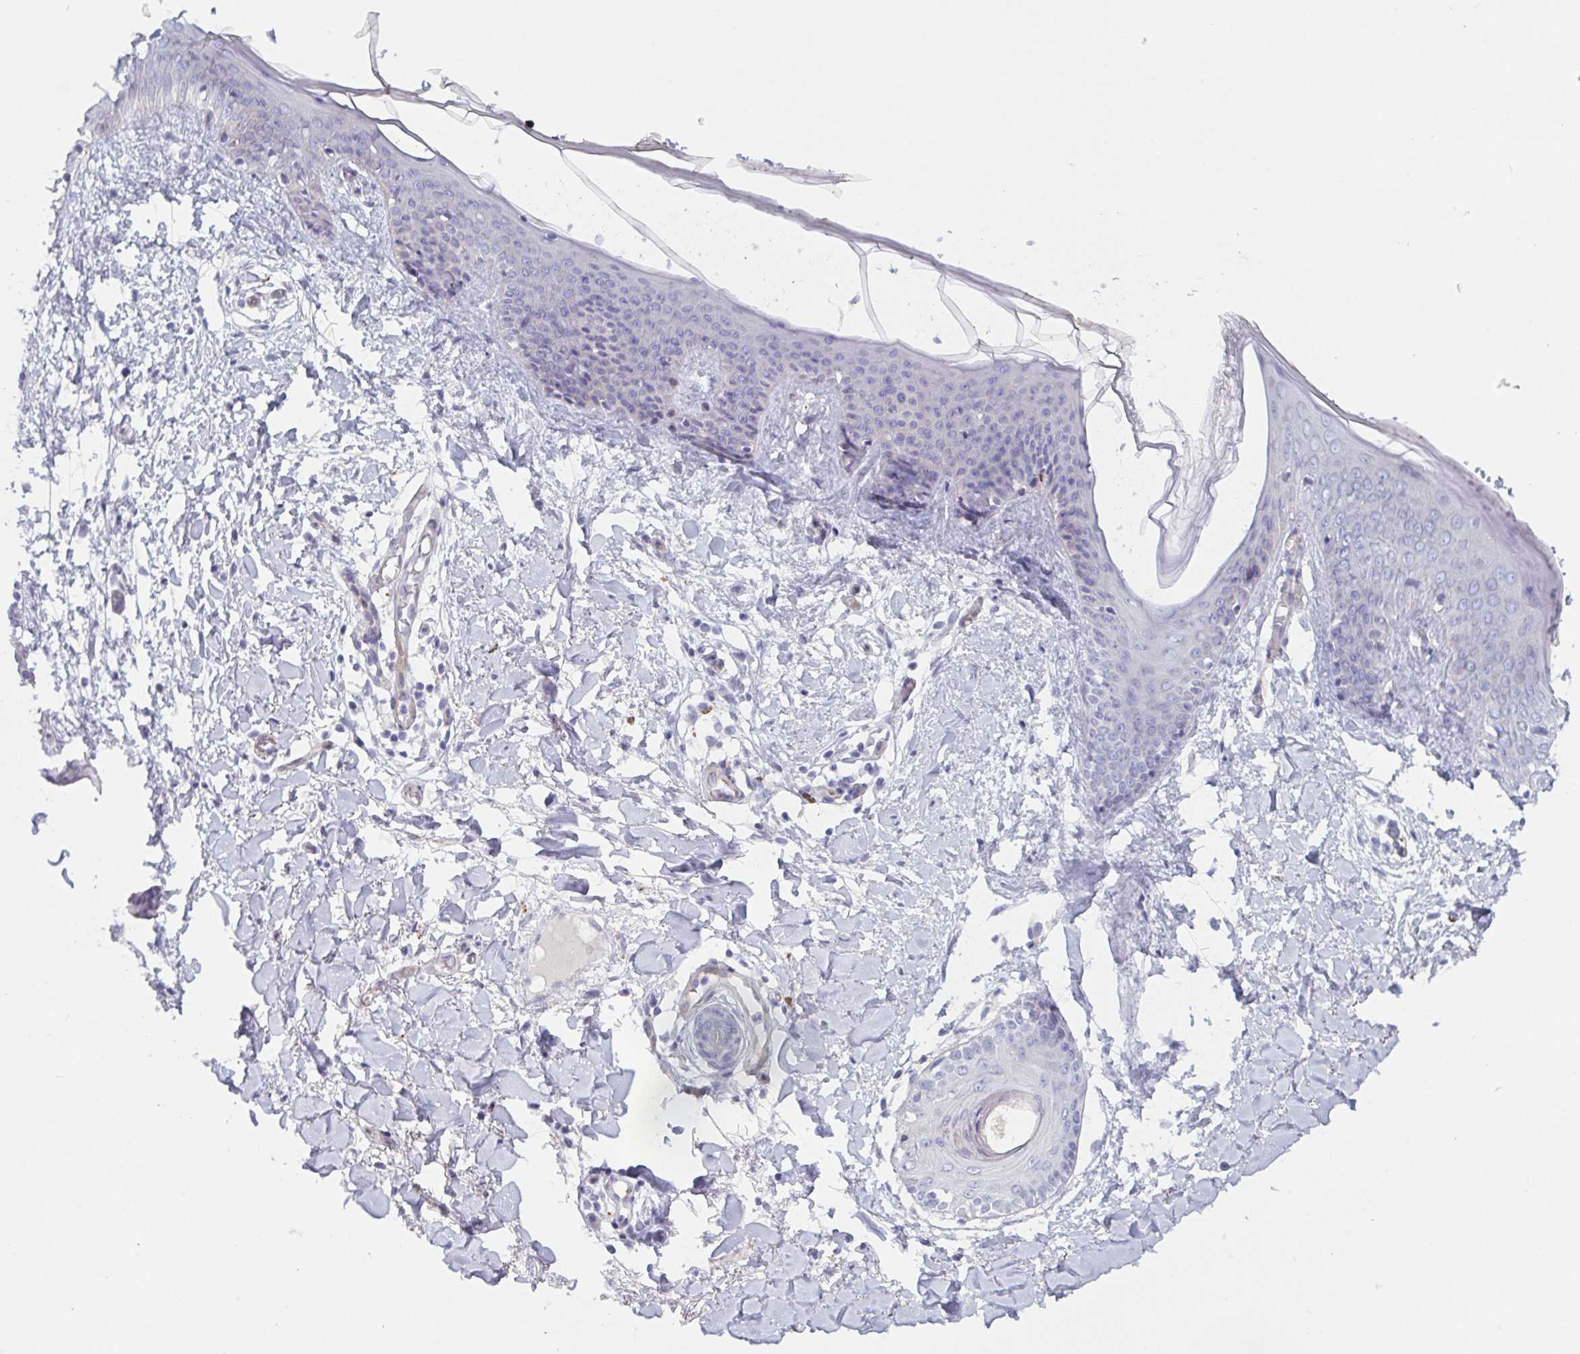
{"staining": {"intensity": "negative", "quantity": "none", "location": "none"}, "tissue": "skin", "cell_type": "Fibroblasts", "image_type": "normal", "snomed": [{"axis": "morphology", "description": "Normal tissue, NOS"}, {"axis": "topography", "description": "Skin"}], "caption": "Immunohistochemistry histopathology image of benign skin stained for a protein (brown), which displays no positivity in fibroblasts.", "gene": "OR5P3", "patient": {"sex": "female", "age": 34}}